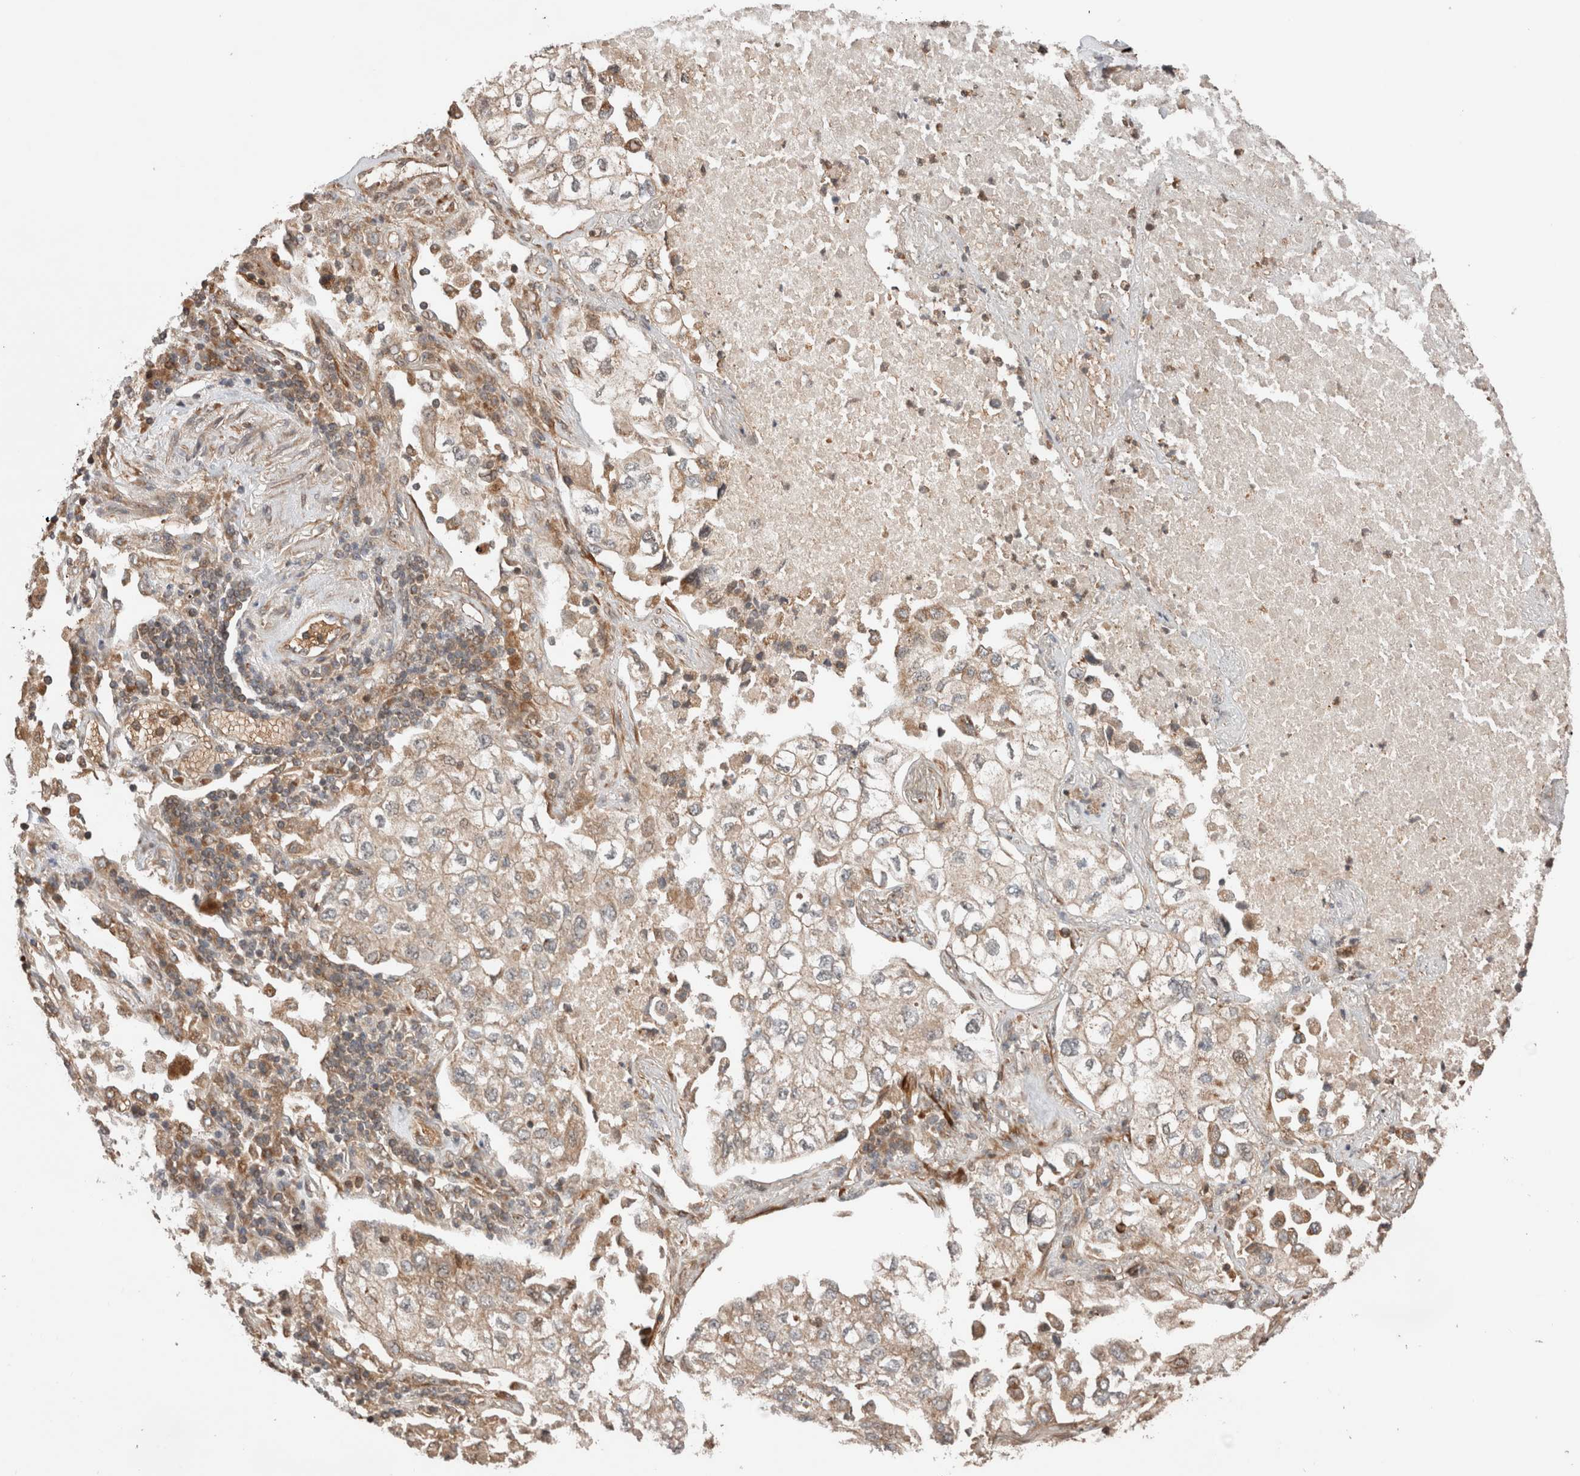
{"staining": {"intensity": "weak", "quantity": ">75%", "location": "cytoplasmic/membranous"}, "tissue": "lung cancer", "cell_type": "Tumor cells", "image_type": "cancer", "snomed": [{"axis": "morphology", "description": "Adenocarcinoma, NOS"}, {"axis": "topography", "description": "Lung"}], "caption": "Protein expression analysis of adenocarcinoma (lung) shows weak cytoplasmic/membranous expression in approximately >75% of tumor cells.", "gene": "ZNF649", "patient": {"sex": "male", "age": 63}}